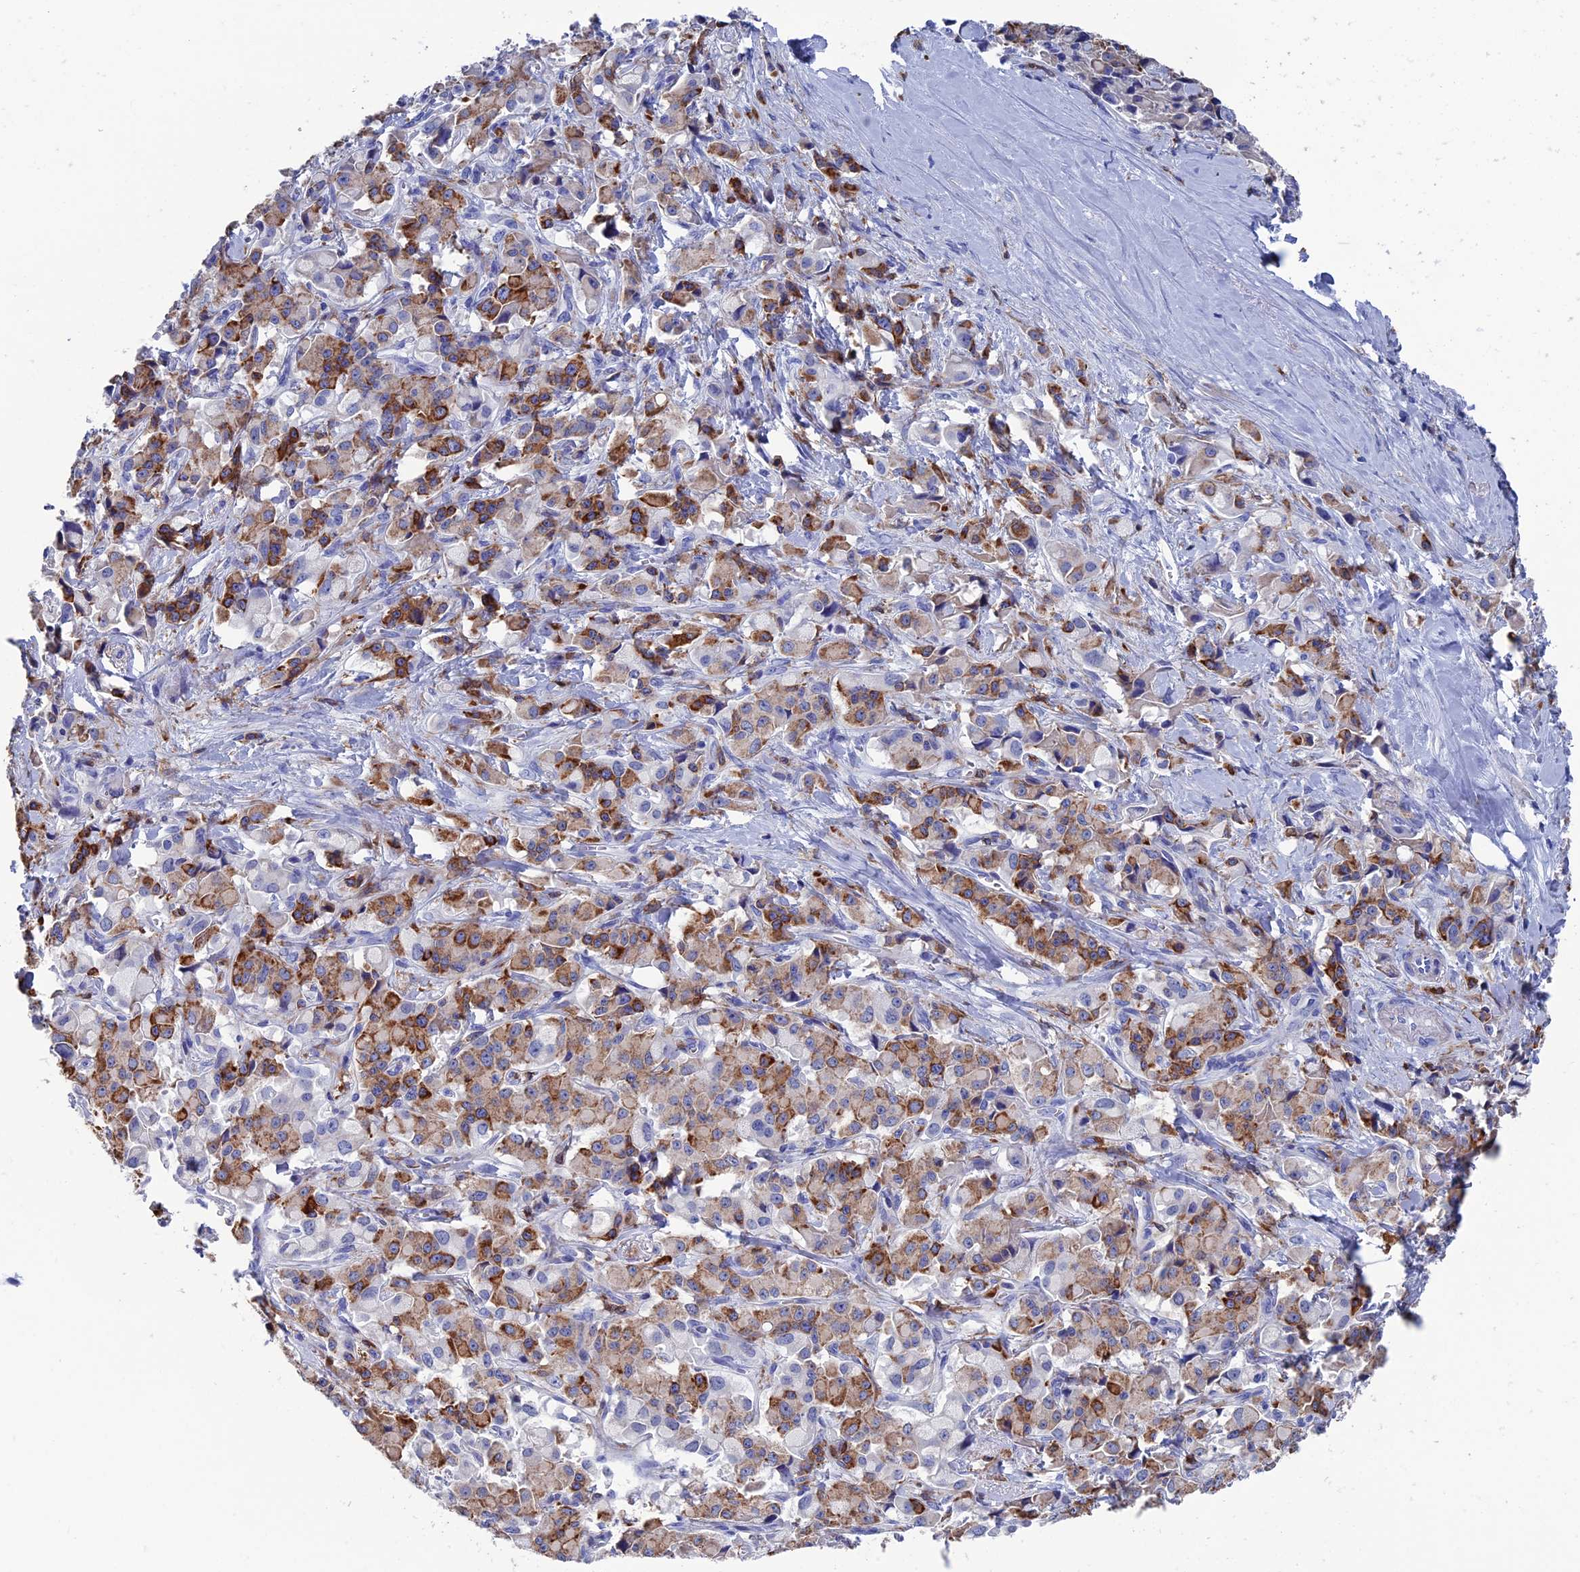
{"staining": {"intensity": "moderate", "quantity": "25%-75%", "location": "cytoplasmic/membranous"}, "tissue": "pancreatic cancer", "cell_type": "Tumor cells", "image_type": "cancer", "snomed": [{"axis": "morphology", "description": "Adenocarcinoma, NOS"}, {"axis": "topography", "description": "Pancreas"}], "caption": "High-magnification brightfield microscopy of pancreatic adenocarcinoma stained with DAB (brown) and counterstained with hematoxylin (blue). tumor cells exhibit moderate cytoplasmic/membranous positivity is appreciated in approximately25%-75% of cells.", "gene": "TYROBP", "patient": {"sex": "male", "age": 65}}